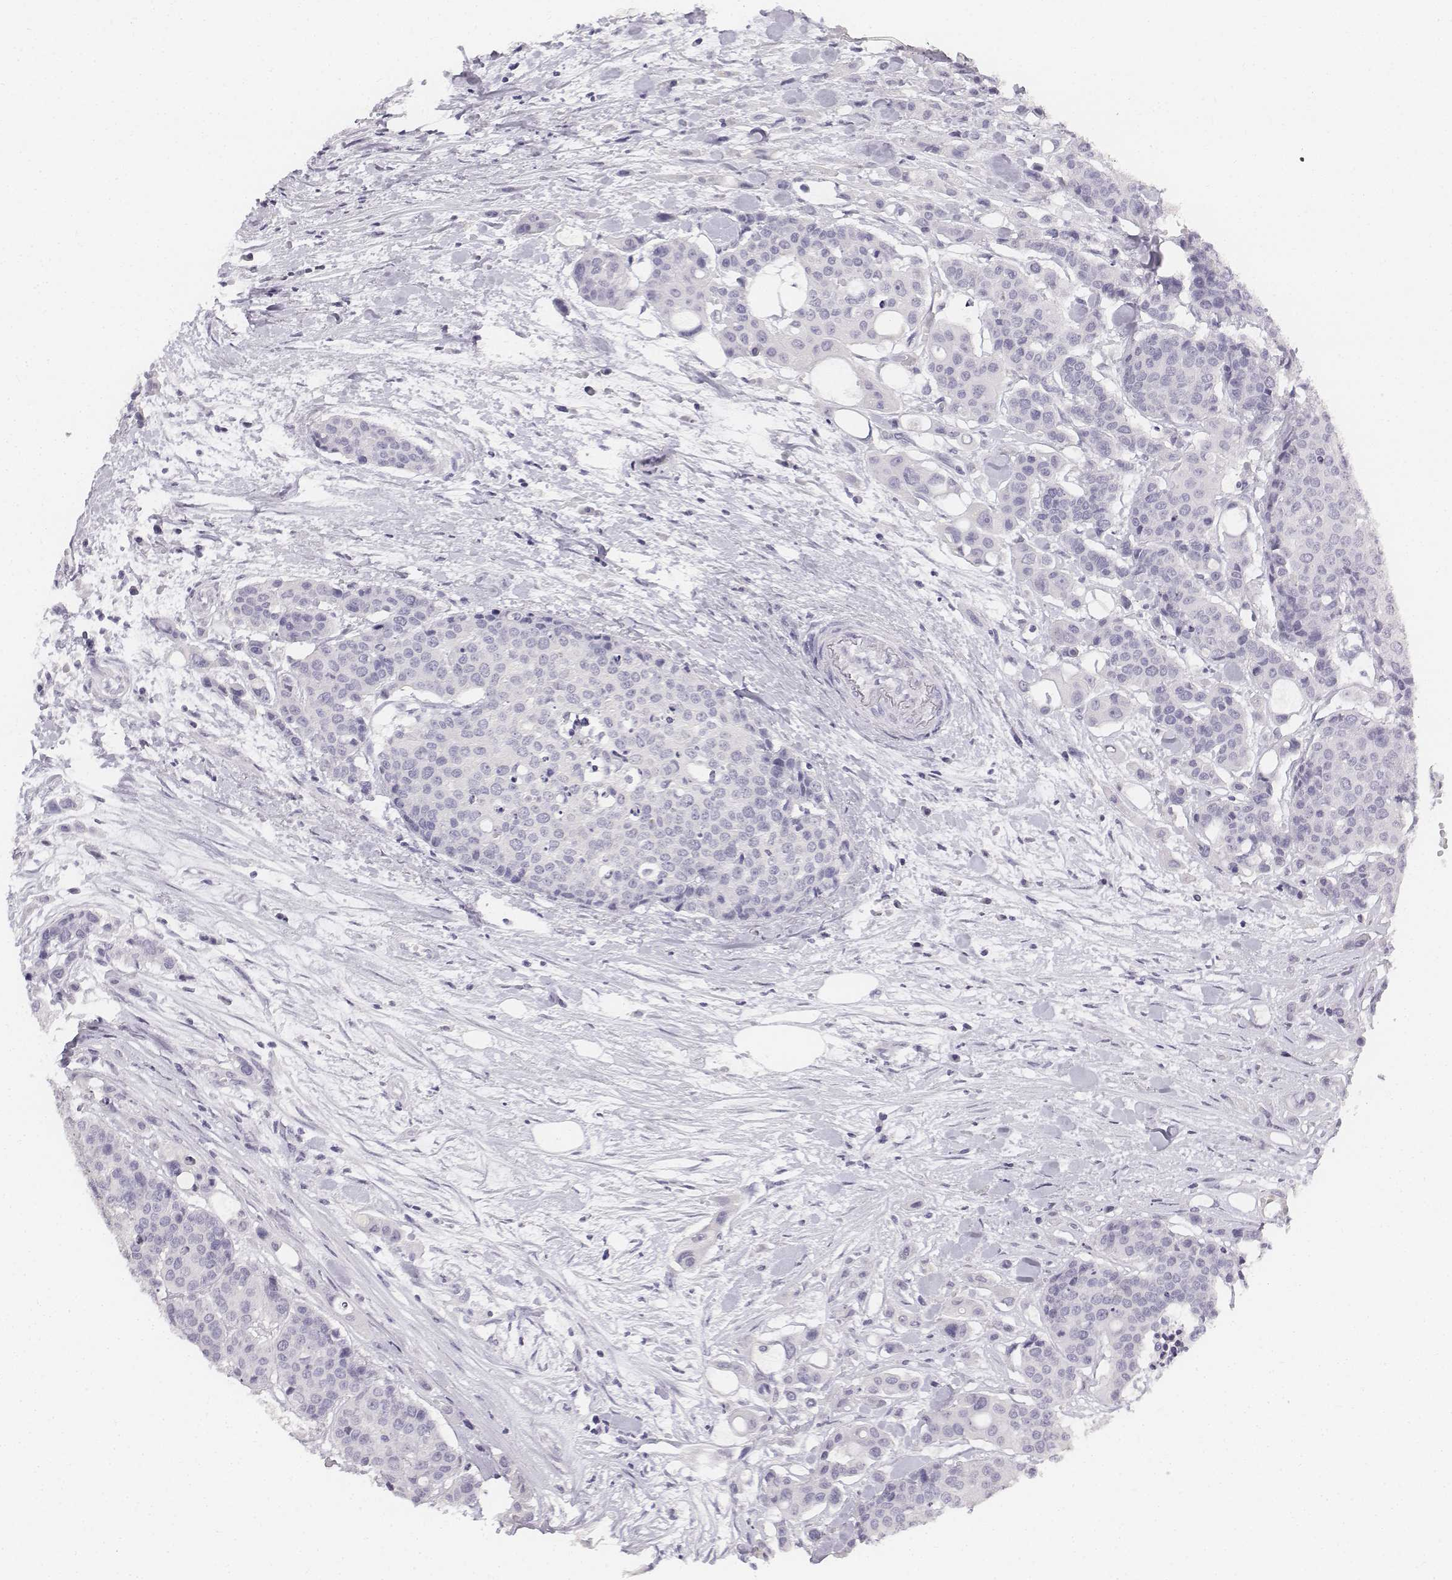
{"staining": {"intensity": "negative", "quantity": "none", "location": "none"}, "tissue": "carcinoid", "cell_type": "Tumor cells", "image_type": "cancer", "snomed": [{"axis": "morphology", "description": "Carcinoid, malignant, NOS"}, {"axis": "topography", "description": "Colon"}], "caption": "Immunohistochemical staining of malignant carcinoid demonstrates no significant staining in tumor cells.", "gene": "UCN2", "patient": {"sex": "male", "age": 81}}